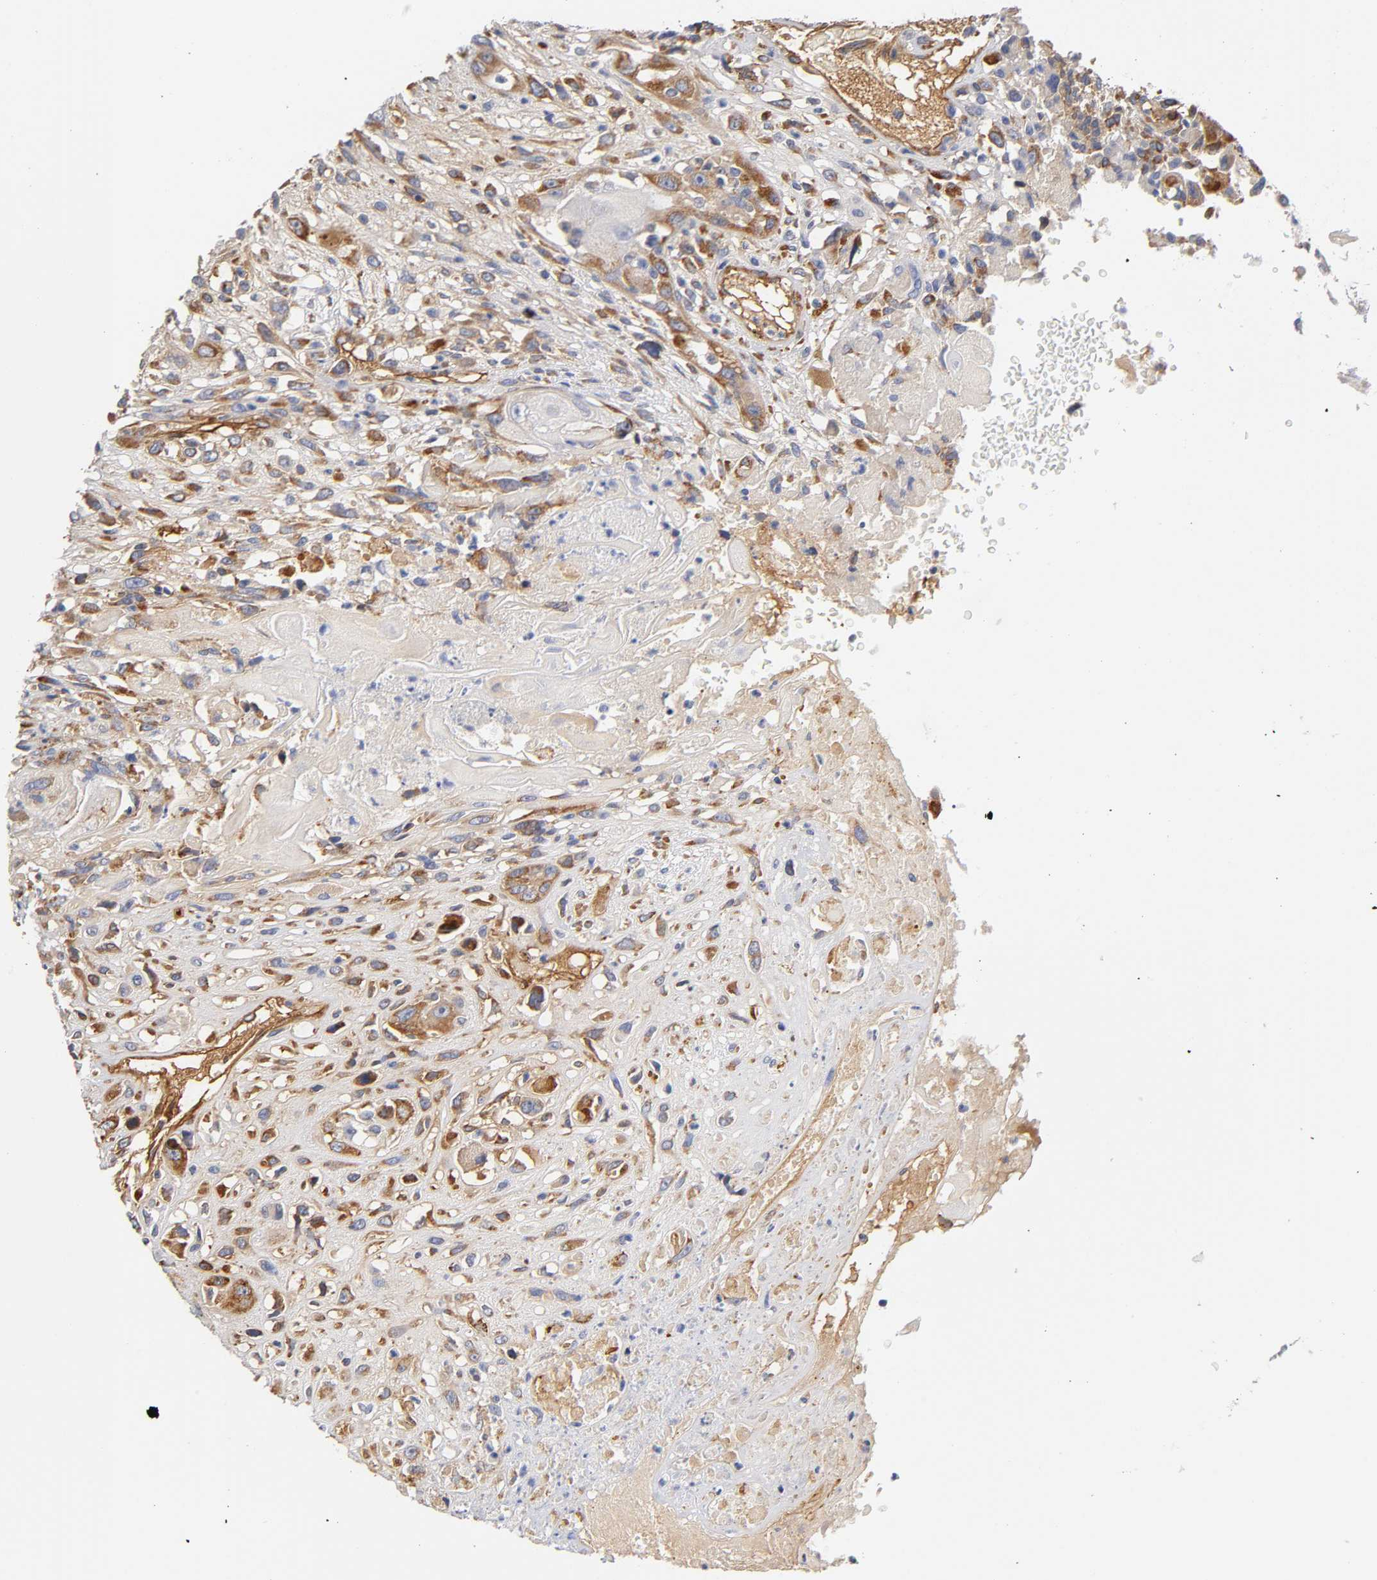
{"staining": {"intensity": "moderate", "quantity": ">75%", "location": "cytoplasmic/membranous"}, "tissue": "head and neck cancer", "cell_type": "Tumor cells", "image_type": "cancer", "snomed": [{"axis": "morphology", "description": "Necrosis, NOS"}, {"axis": "morphology", "description": "Neoplasm, malignant, NOS"}, {"axis": "topography", "description": "Salivary gland"}, {"axis": "topography", "description": "Head-Neck"}], "caption": "Neoplasm (malignant) (head and neck) stained for a protein exhibits moderate cytoplasmic/membranous positivity in tumor cells.", "gene": "LAMB1", "patient": {"sex": "male", "age": 43}}